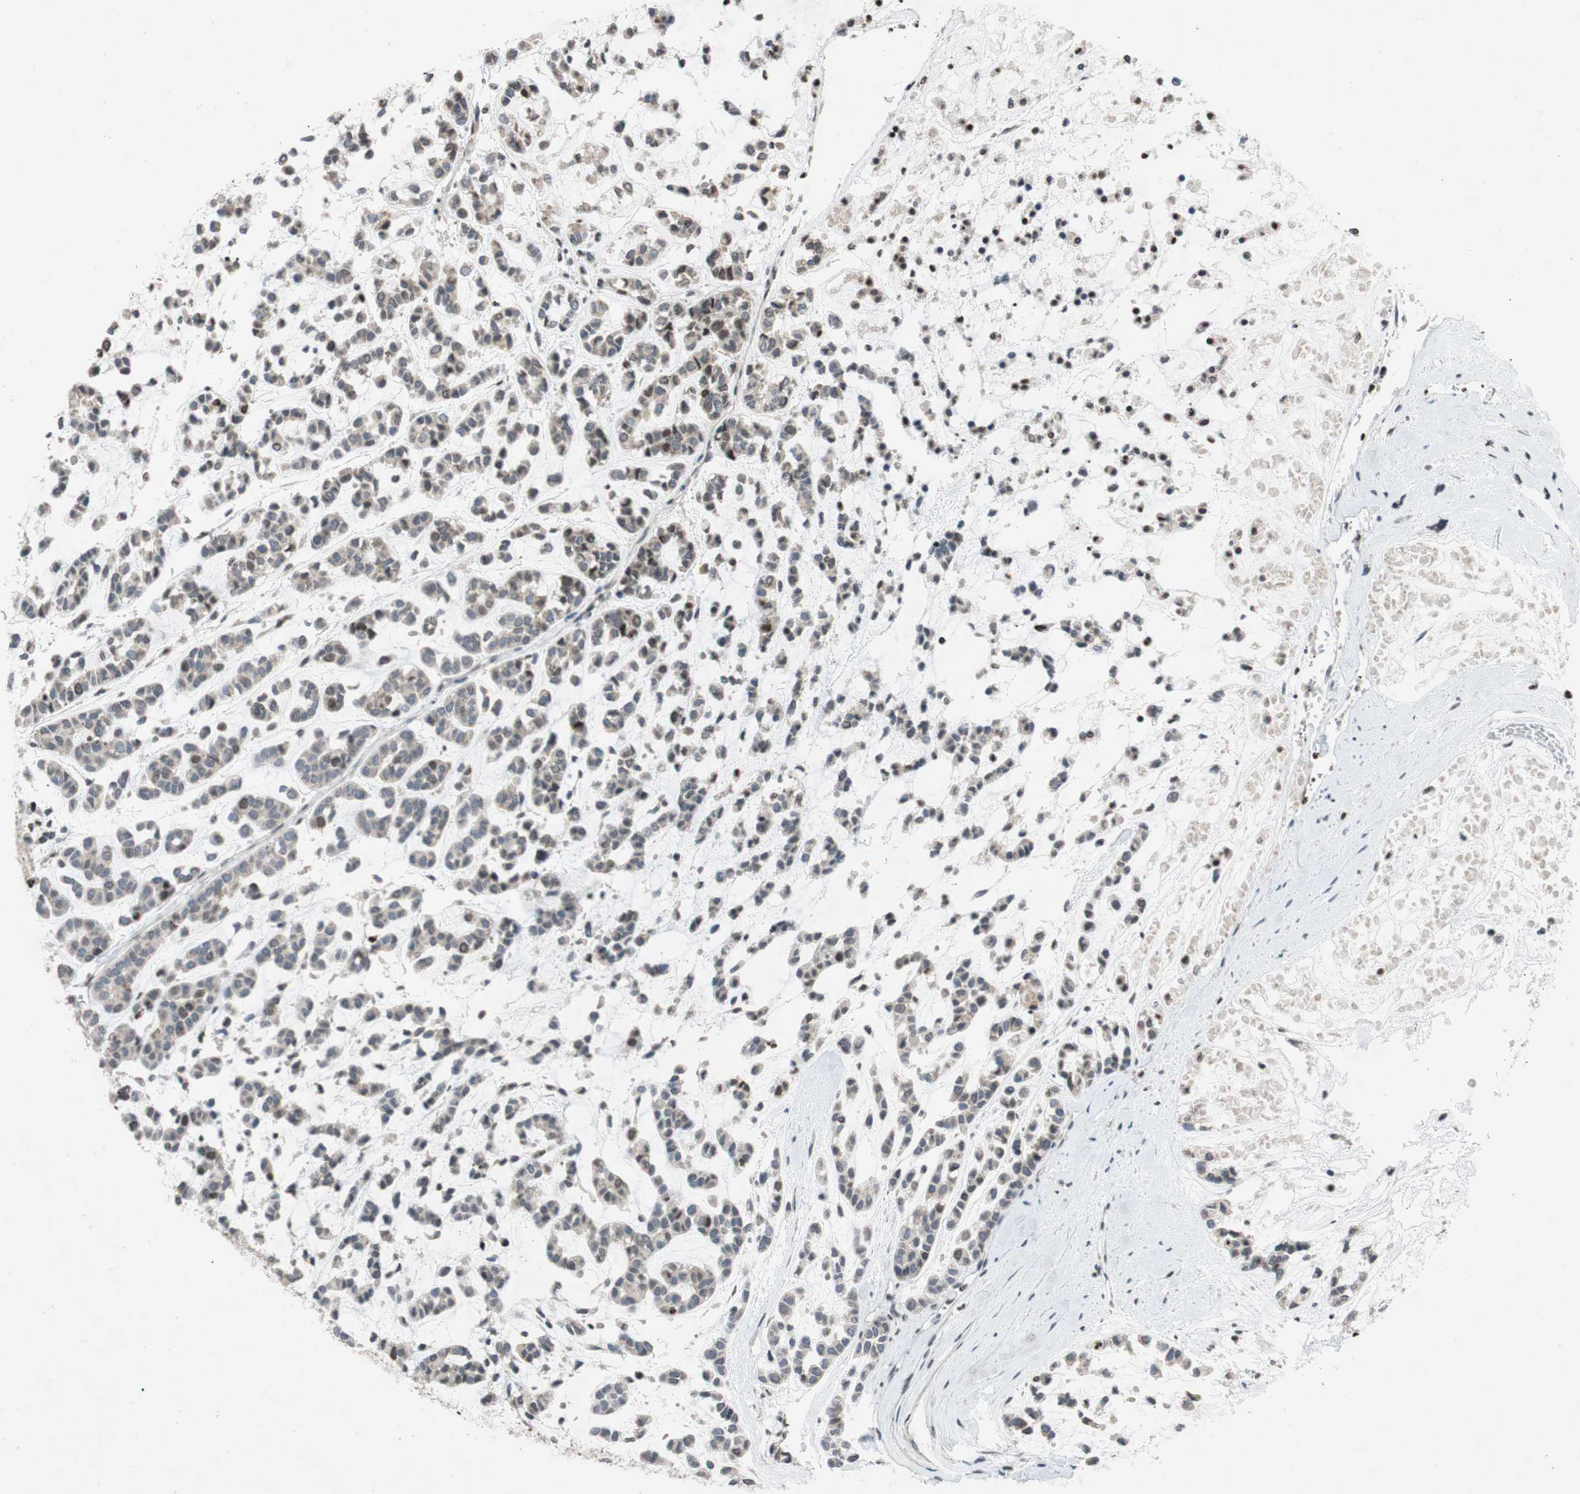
{"staining": {"intensity": "weak", "quantity": "<25%", "location": "cytoplasmic/membranous,nuclear"}, "tissue": "head and neck cancer", "cell_type": "Tumor cells", "image_type": "cancer", "snomed": [{"axis": "morphology", "description": "Adenocarcinoma, NOS"}, {"axis": "morphology", "description": "Adenoma, NOS"}, {"axis": "topography", "description": "Head-Neck"}], "caption": "Immunohistochemical staining of adenocarcinoma (head and neck) reveals no significant staining in tumor cells. The staining is performed using DAB brown chromogen with nuclei counter-stained in using hematoxylin.", "gene": "MCM6", "patient": {"sex": "female", "age": 55}}